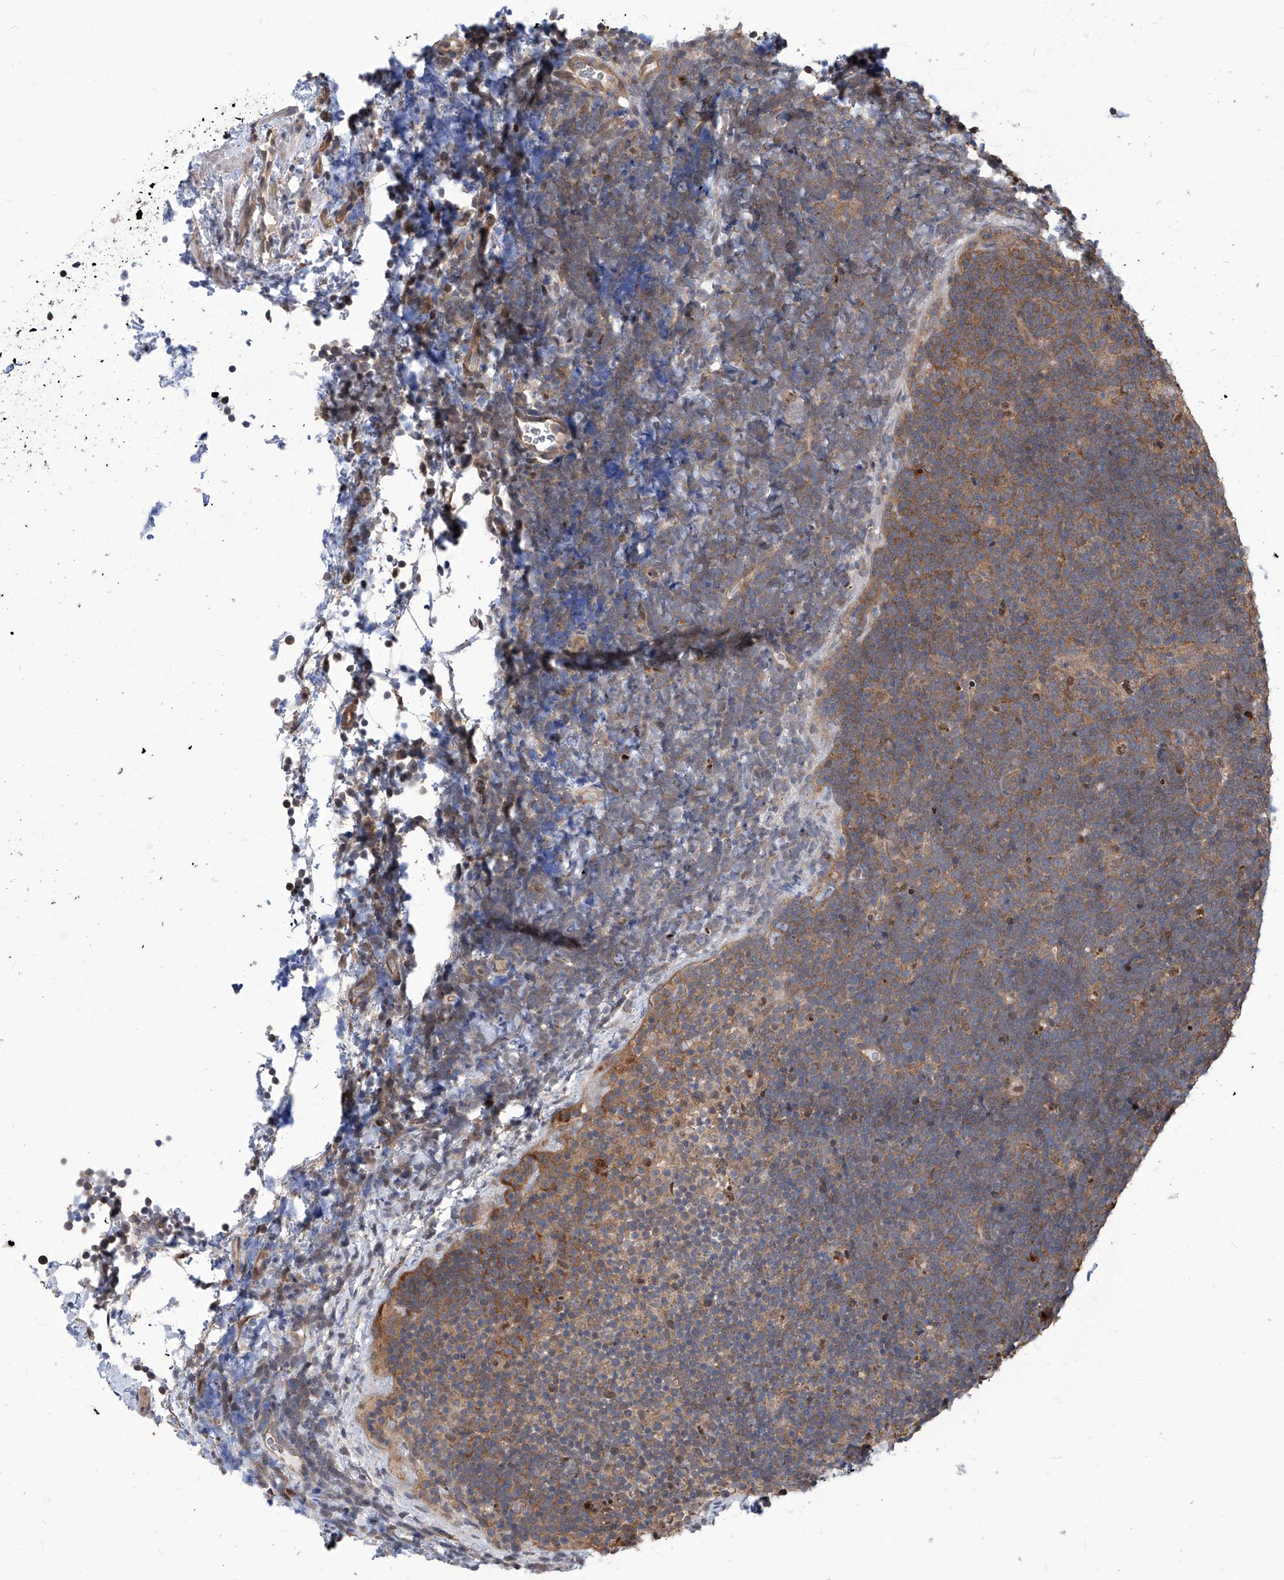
{"staining": {"intensity": "weak", "quantity": ">75%", "location": "cytoplasmic/membranous"}, "tissue": "lymphoma", "cell_type": "Tumor cells", "image_type": "cancer", "snomed": [{"axis": "morphology", "description": "Malignant lymphoma, non-Hodgkin's type, High grade"}, {"axis": "topography", "description": "Lymph node"}], "caption": "An immunohistochemistry (IHC) photomicrograph of tumor tissue is shown. Protein staining in brown highlights weak cytoplasmic/membranous positivity in lymphoma within tumor cells.", "gene": "PSMB1", "patient": {"sex": "male", "age": 13}}